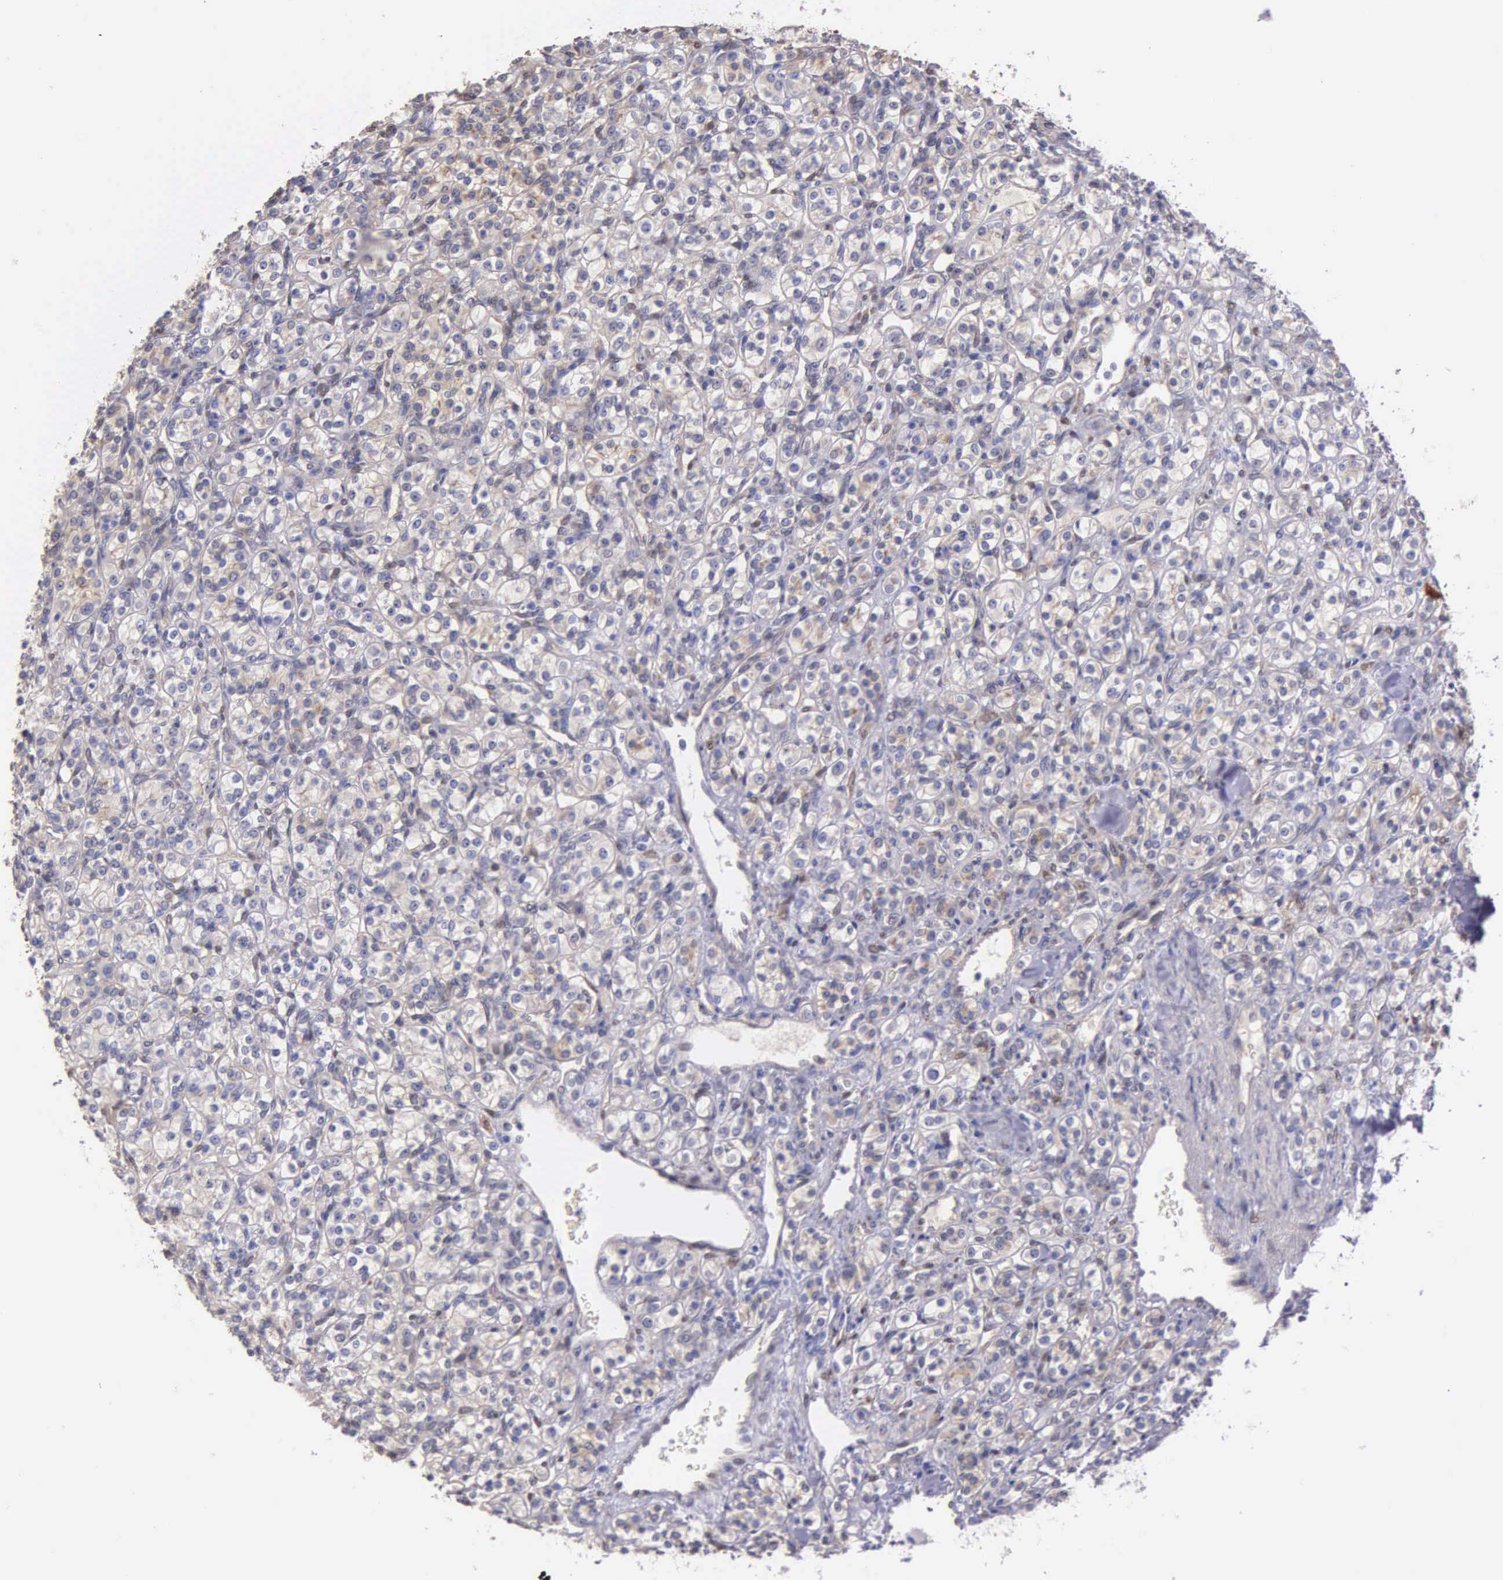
{"staining": {"intensity": "negative", "quantity": "none", "location": "none"}, "tissue": "renal cancer", "cell_type": "Tumor cells", "image_type": "cancer", "snomed": [{"axis": "morphology", "description": "Adenocarcinoma, NOS"}, {"axis": "topography", "description": "Kidney"}], "caption": "Image shows no significant protein staining in tumor cells of renal cancer (adenocarcinoma).", "gene": "GSTT2", "patient": {"sex": "male", "age": 77}}